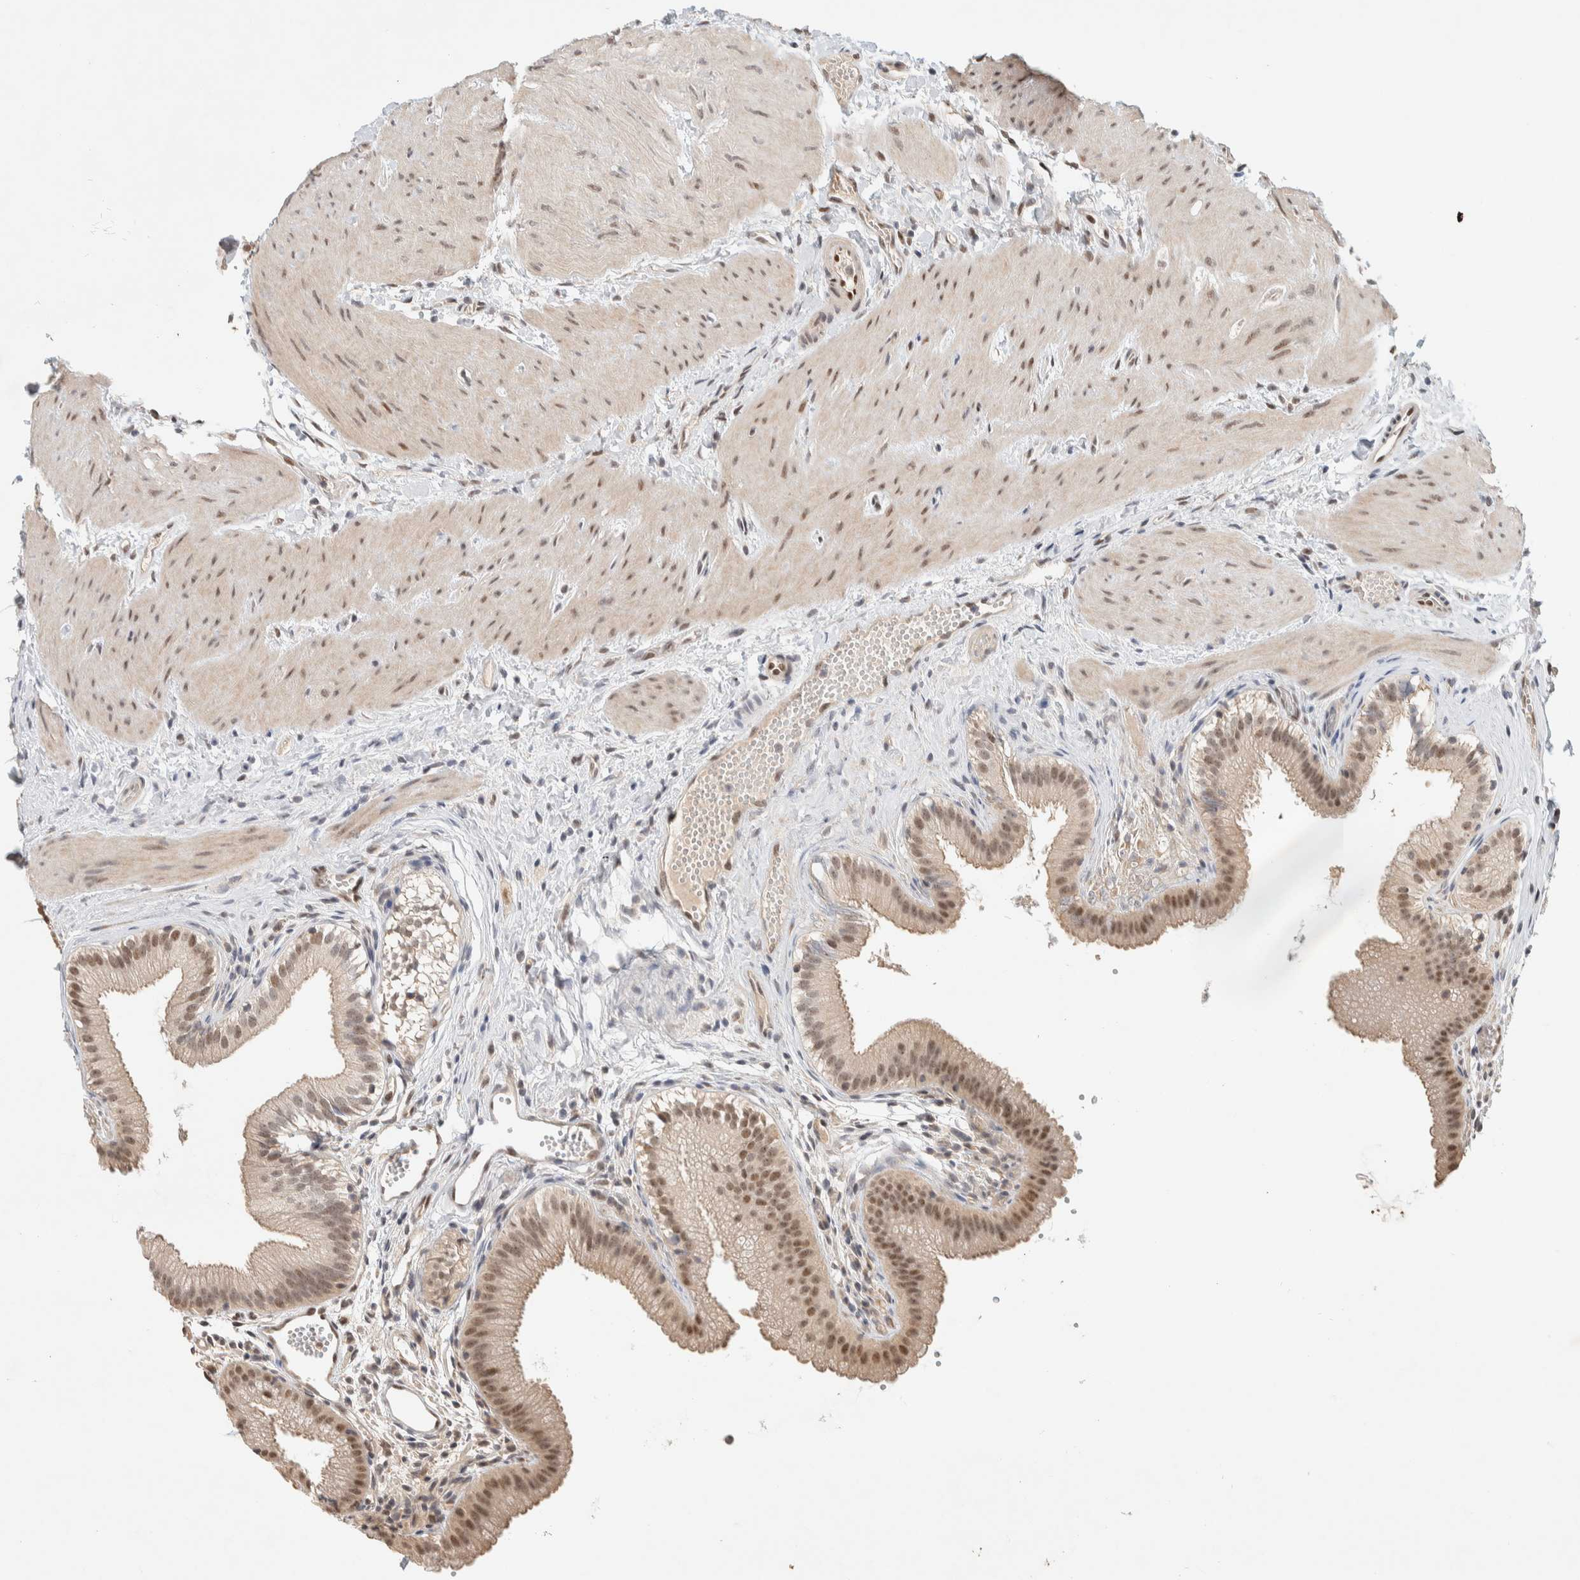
{"staining": {"intensity": "moderate", "quantity": ">75%", "location": "cytoplasmic/membranous,nuclear"}, "tissue": "gallbladder", "cell_type": "Glandular cells", "image_type": "normal", "snomed": [{"axis": "morphology", "description": "Normal tissue, NOS"}, {"axis": "topography", "description": "Gallbladder"}], "caption": "A brown stain shows moderate cytoplasmic/membranous,nuclear positivity of a protein in glandular cells of benign human gallbladder. The staining was performed using DAB, with brown indicating positive protein expression. Nuclei are stained blue with hematoxylin.", "gene": "PUS7", "patient": {"sex": "female", "age": 26}}